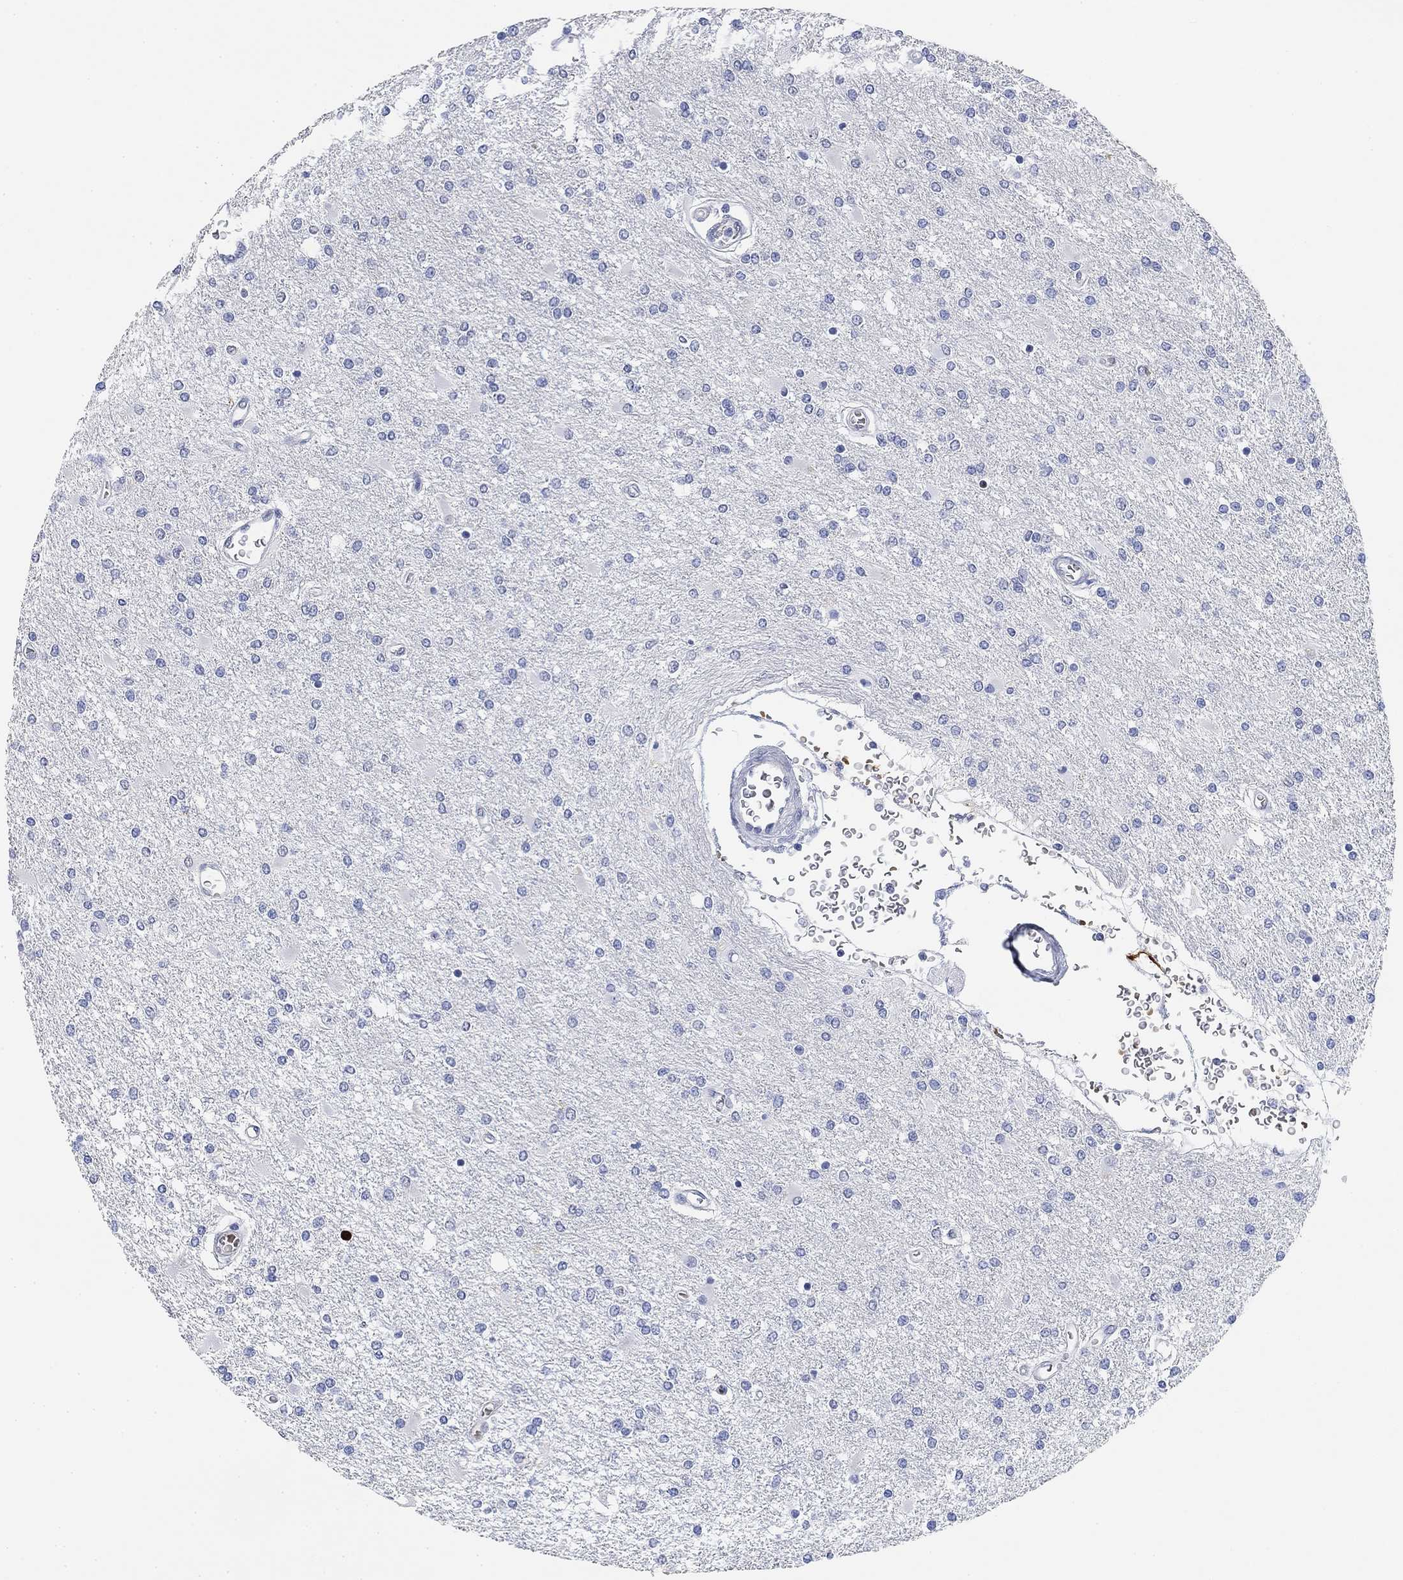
{"staining": {"intensity": "negative", "quantity": "none", "location": "none"}, "tissue": "glioma", "cell_type": "Tumor cells", "image_type": "cancer", "snomed": [{"axis": "morphology", "description": "Glioma, malignant, High grade"}, {"axis": "topography", "description": "Cerebral cortex"}], "caption": "Human glioma stained for a protein using immunohistochemistry (IHC) shows no expression in tumor cells.", "gene": "PAX6", "patient": {"sex": "male", "age": 79}}